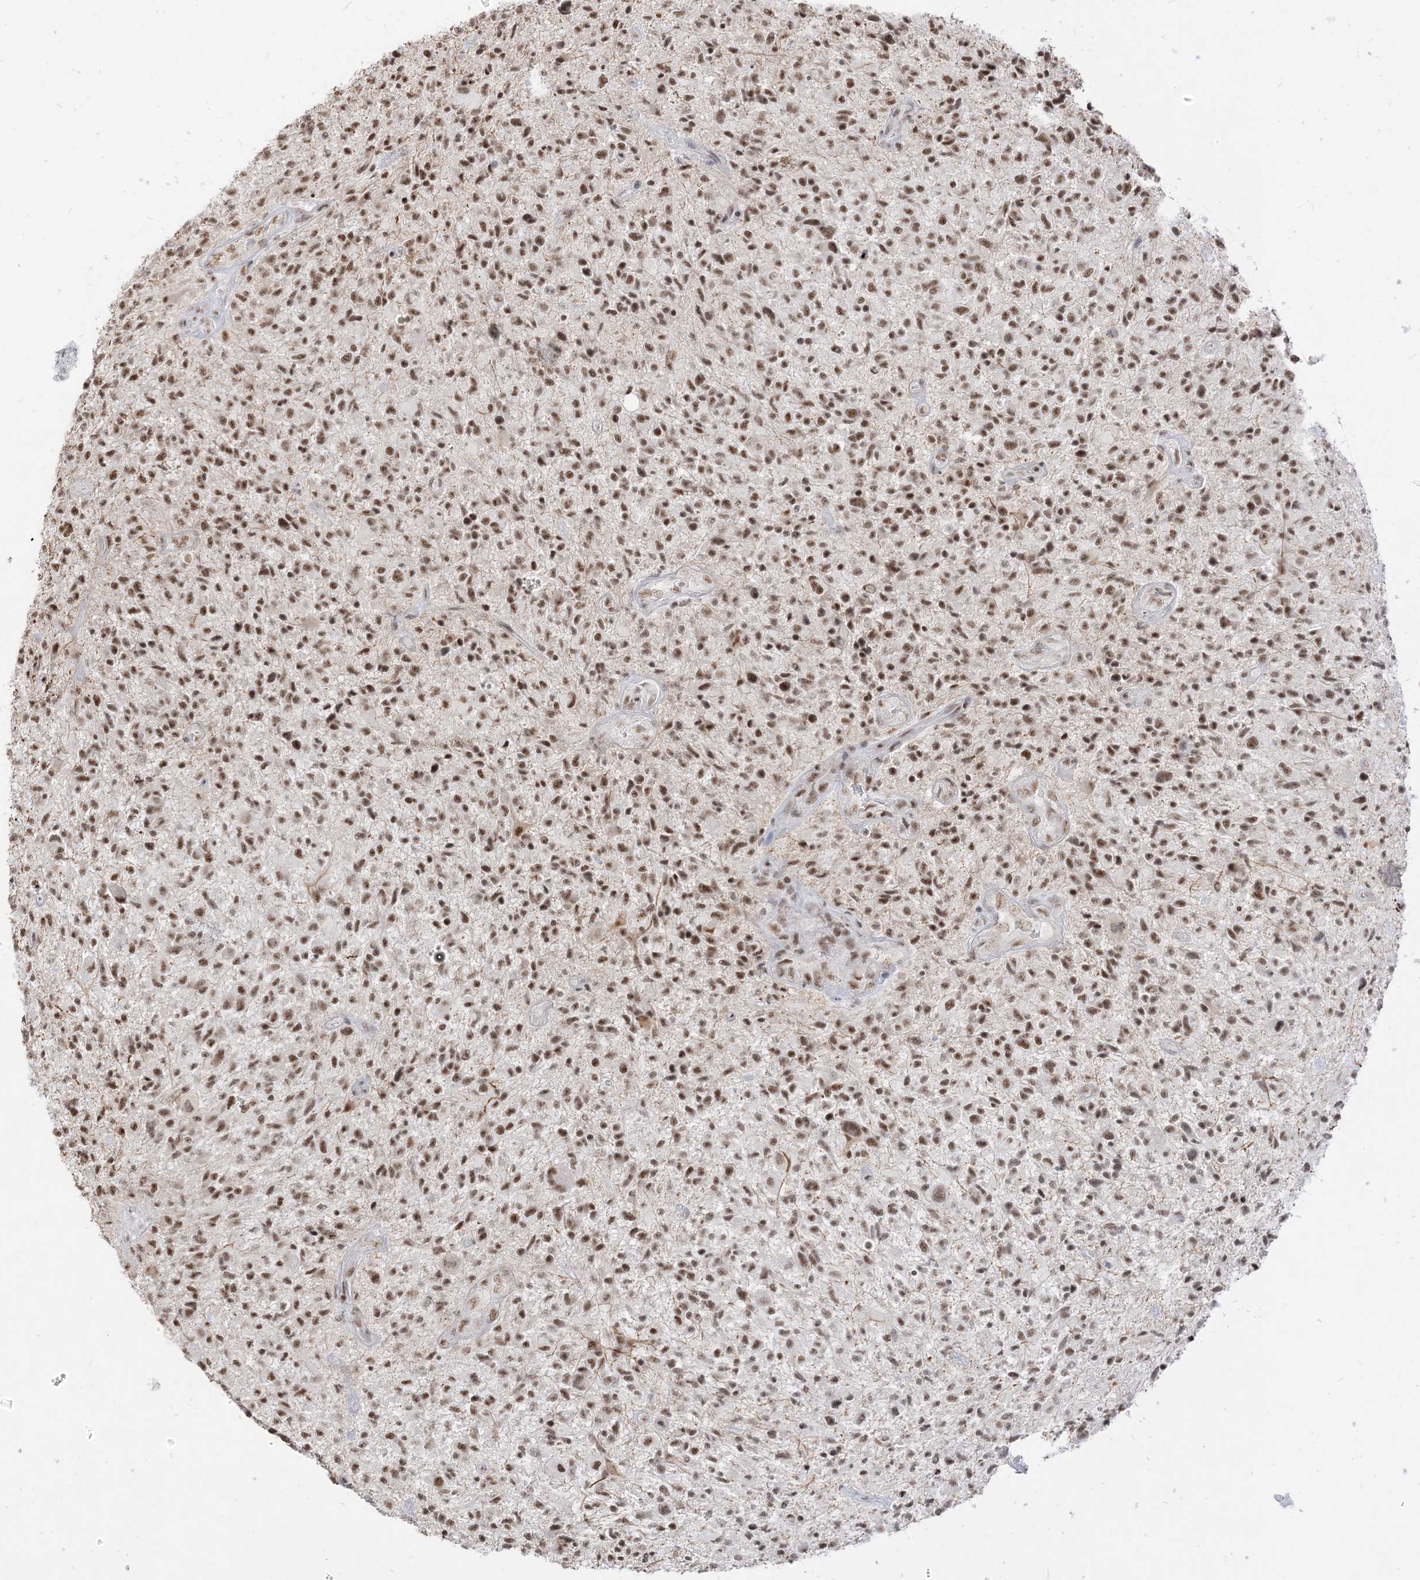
{"staining": {"intensity": "moderate", "quantity": ">75%", "location": "nuclear"}, "tissue": "glioma", "cell_type": "Tumor cells", "image_type": "cancer", "snomed": [{"axis": "morphology", "description": "Glioma, malignant, High grade"}, {"axis": "topography", "description": "Brain"}], "caption": "A photomicrograph of glioma stained for a protein demonstrates moderate nuclear brown staining in tumor cells. (DAB IHC with brightfield microscopy, high magnification).", "gene": "ARGLU1", "patient": {"sex": "male", "age": 47}}